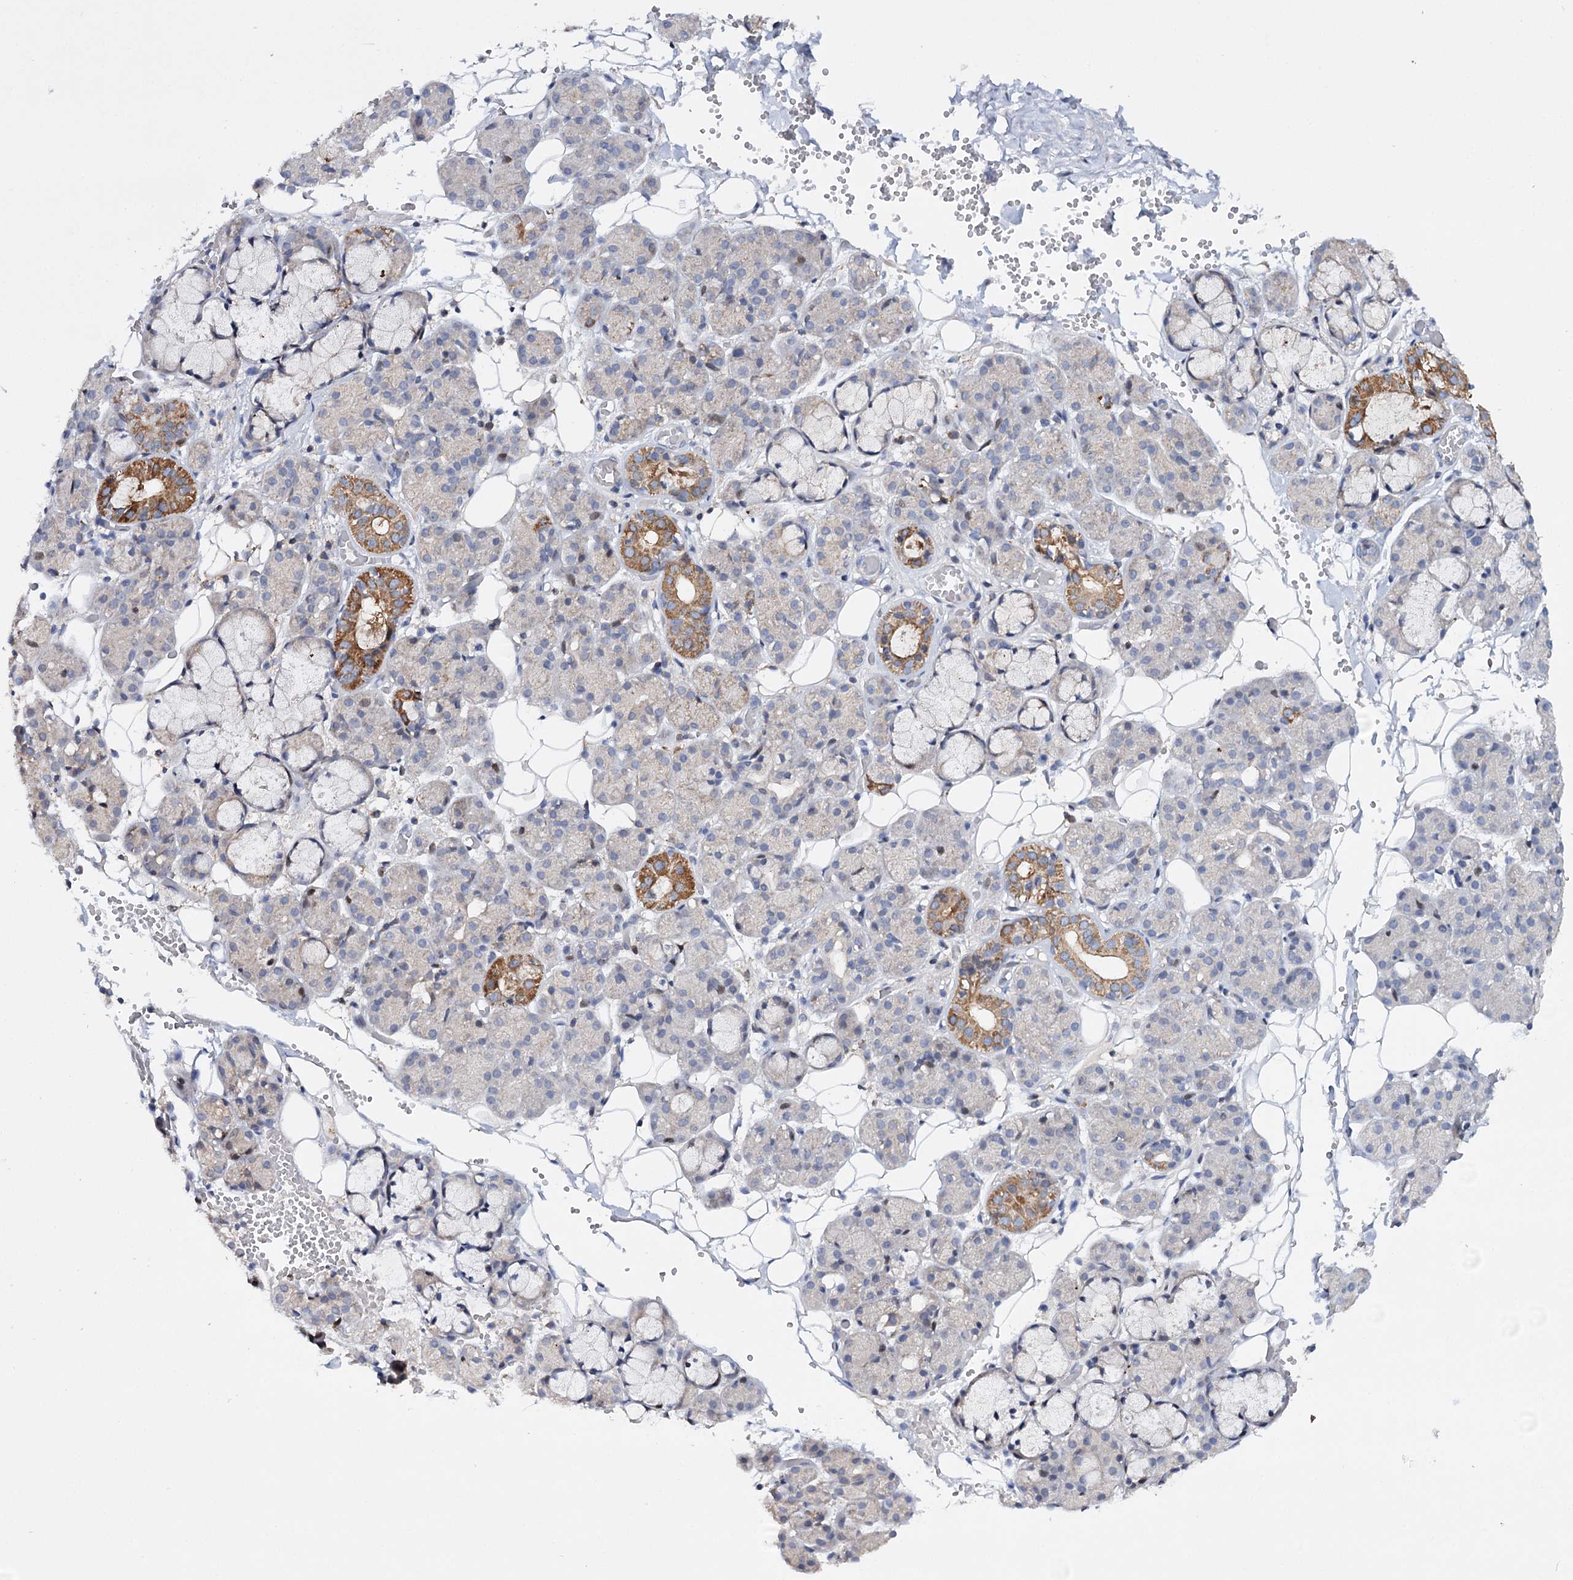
{"staining": {"intensity": "moderate", "quantity": "<25%", "location": "cytoplasmic/membranous"}, "tissue": "salivary gland", "cell_type": "Glandular cells", "image_type": "normal", "snomed": [{"axis": "morphology", "description": "Normal tissue, NOS"}, {"axis": "topography", "description": "Salivary gland"}], "caption": "Salivary gland was stained to show a protein in brown. There is low levels of moderate cytoplasmic/membranous staining in about <25% of glandular cells. The staining was performed using DAB (3,3'-diaminobenzidine) to visualize the protein expression in brown, while the nuclei were stained in blue with hematoxylin (Magnification: 20x).", "gene": "CFAP46", "patient": {"sex": "male", "age": 63}}